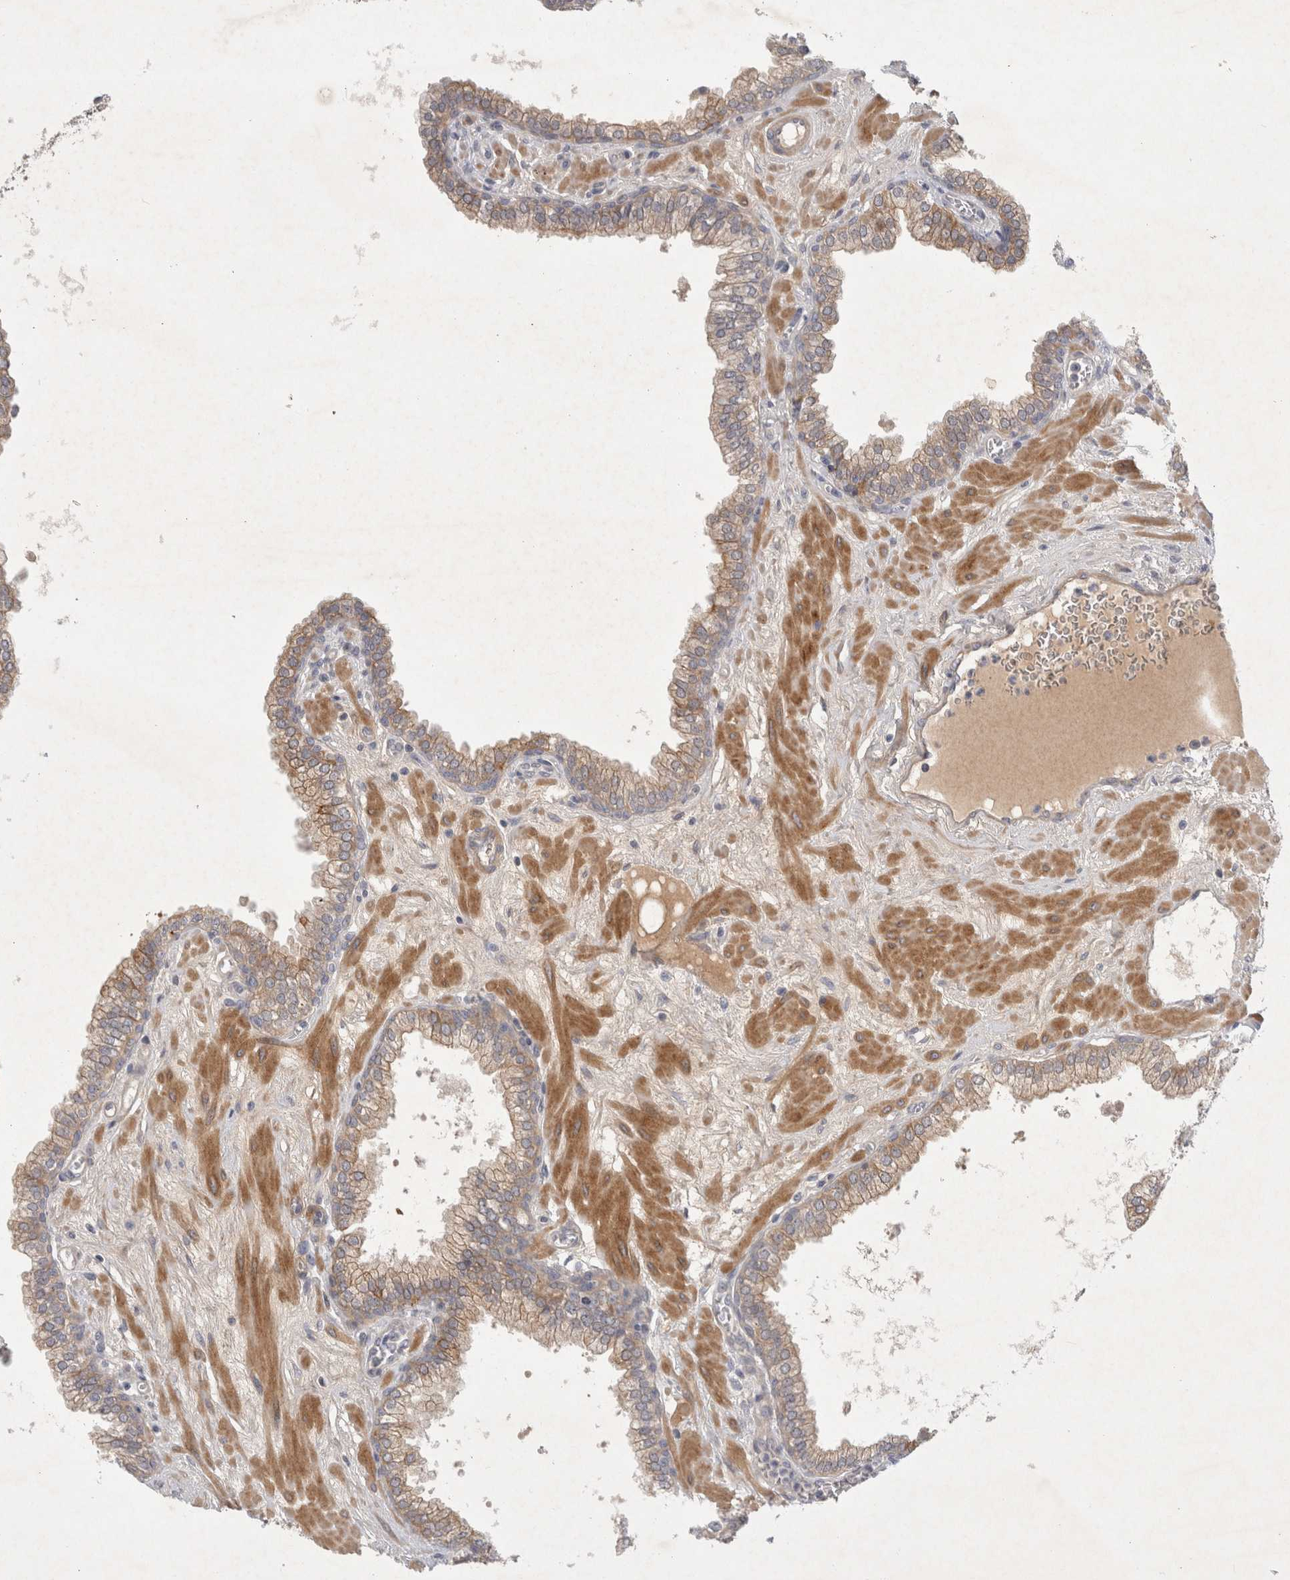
{"staining": {"intensity": "moderate", "quantity": "<25%", "location": "cytoplasmic/membranous"}, "tissue": "prostate", "cell_type": "Glandular cells", "image_type": "normal", "snomed": [{"axis": "morphology", "description": "Normal tissue, NOS"}, {"axis": "morphology", "description": "Urothelial carcinoma, Low grade"}, {"axis": "topography", "description": "Urinary bladder"}, {"axis": "topography", "description": "Prostate"}], "caption": "Approximately <25% of glandular cells in benign human prostate exhibit moderate cytoplasmic/membranous protein expression as visualized by brown immunohistochemical staining.", "gene": "BZW2", "patient": {"sex": "male", "age": 60}}